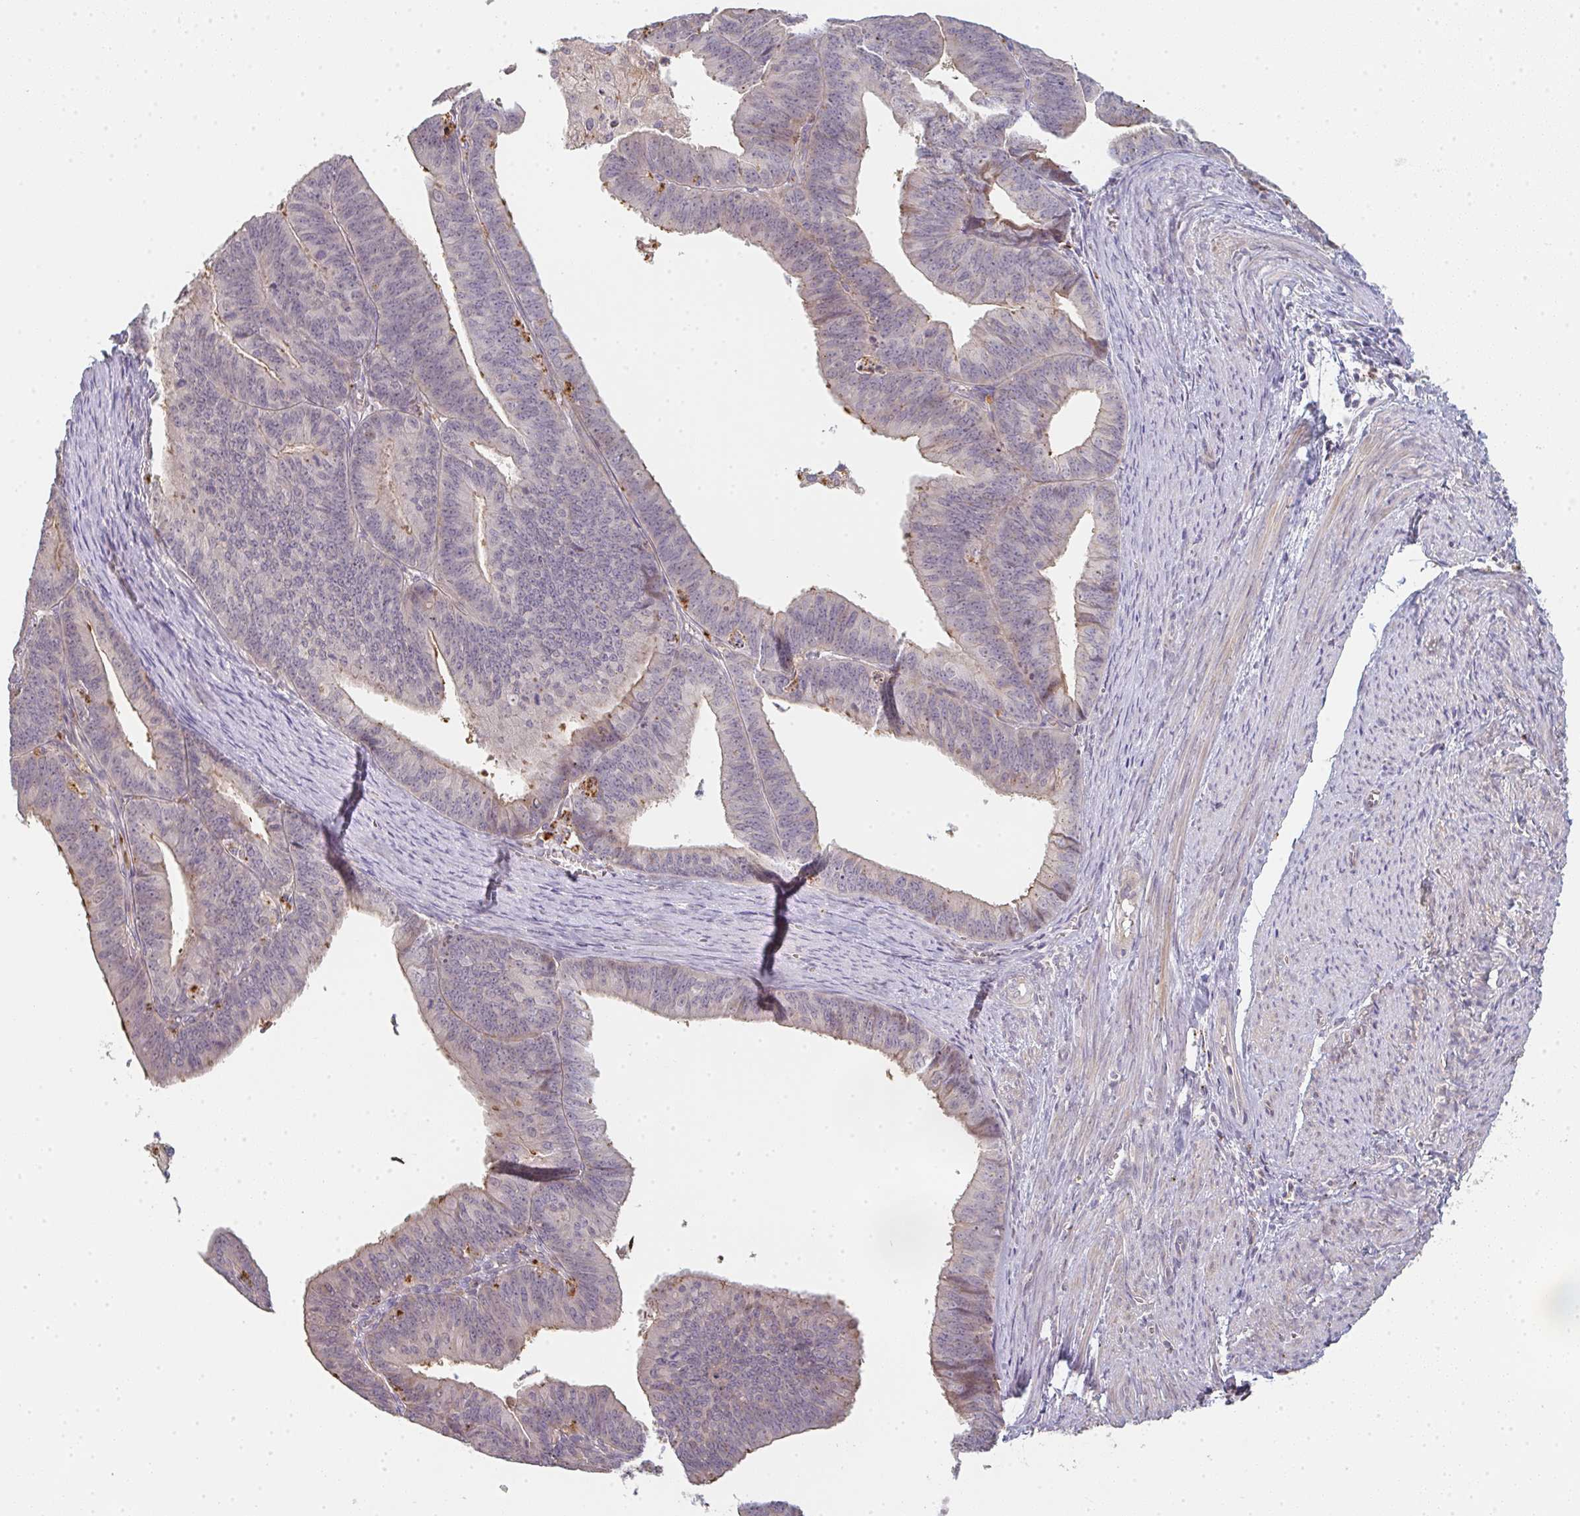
{"staining": {"intensity": "negative", "quantity": "none", "location": "none"}, "tissue": "endometrial cancer", "cell_type": "Tumor cells", "image_type": "cancer", "snomed": [{"axis": "morphology", "description": "Adenocarcinoma, NOS"}, {"axis": "topography", "description": "Endometrium"}], "caption": "Immunohistochemistry histopathology image of endometrial cancer (adenocarcinoma) stained for a protein (brown), which exhibits no positivity in tumor cells. (DAB (3,3'-diaminobenzidine) immunohistochemistry, high magnification).", "gene": "TMEM237", "patient": {"sex": "female", "age": 73}}